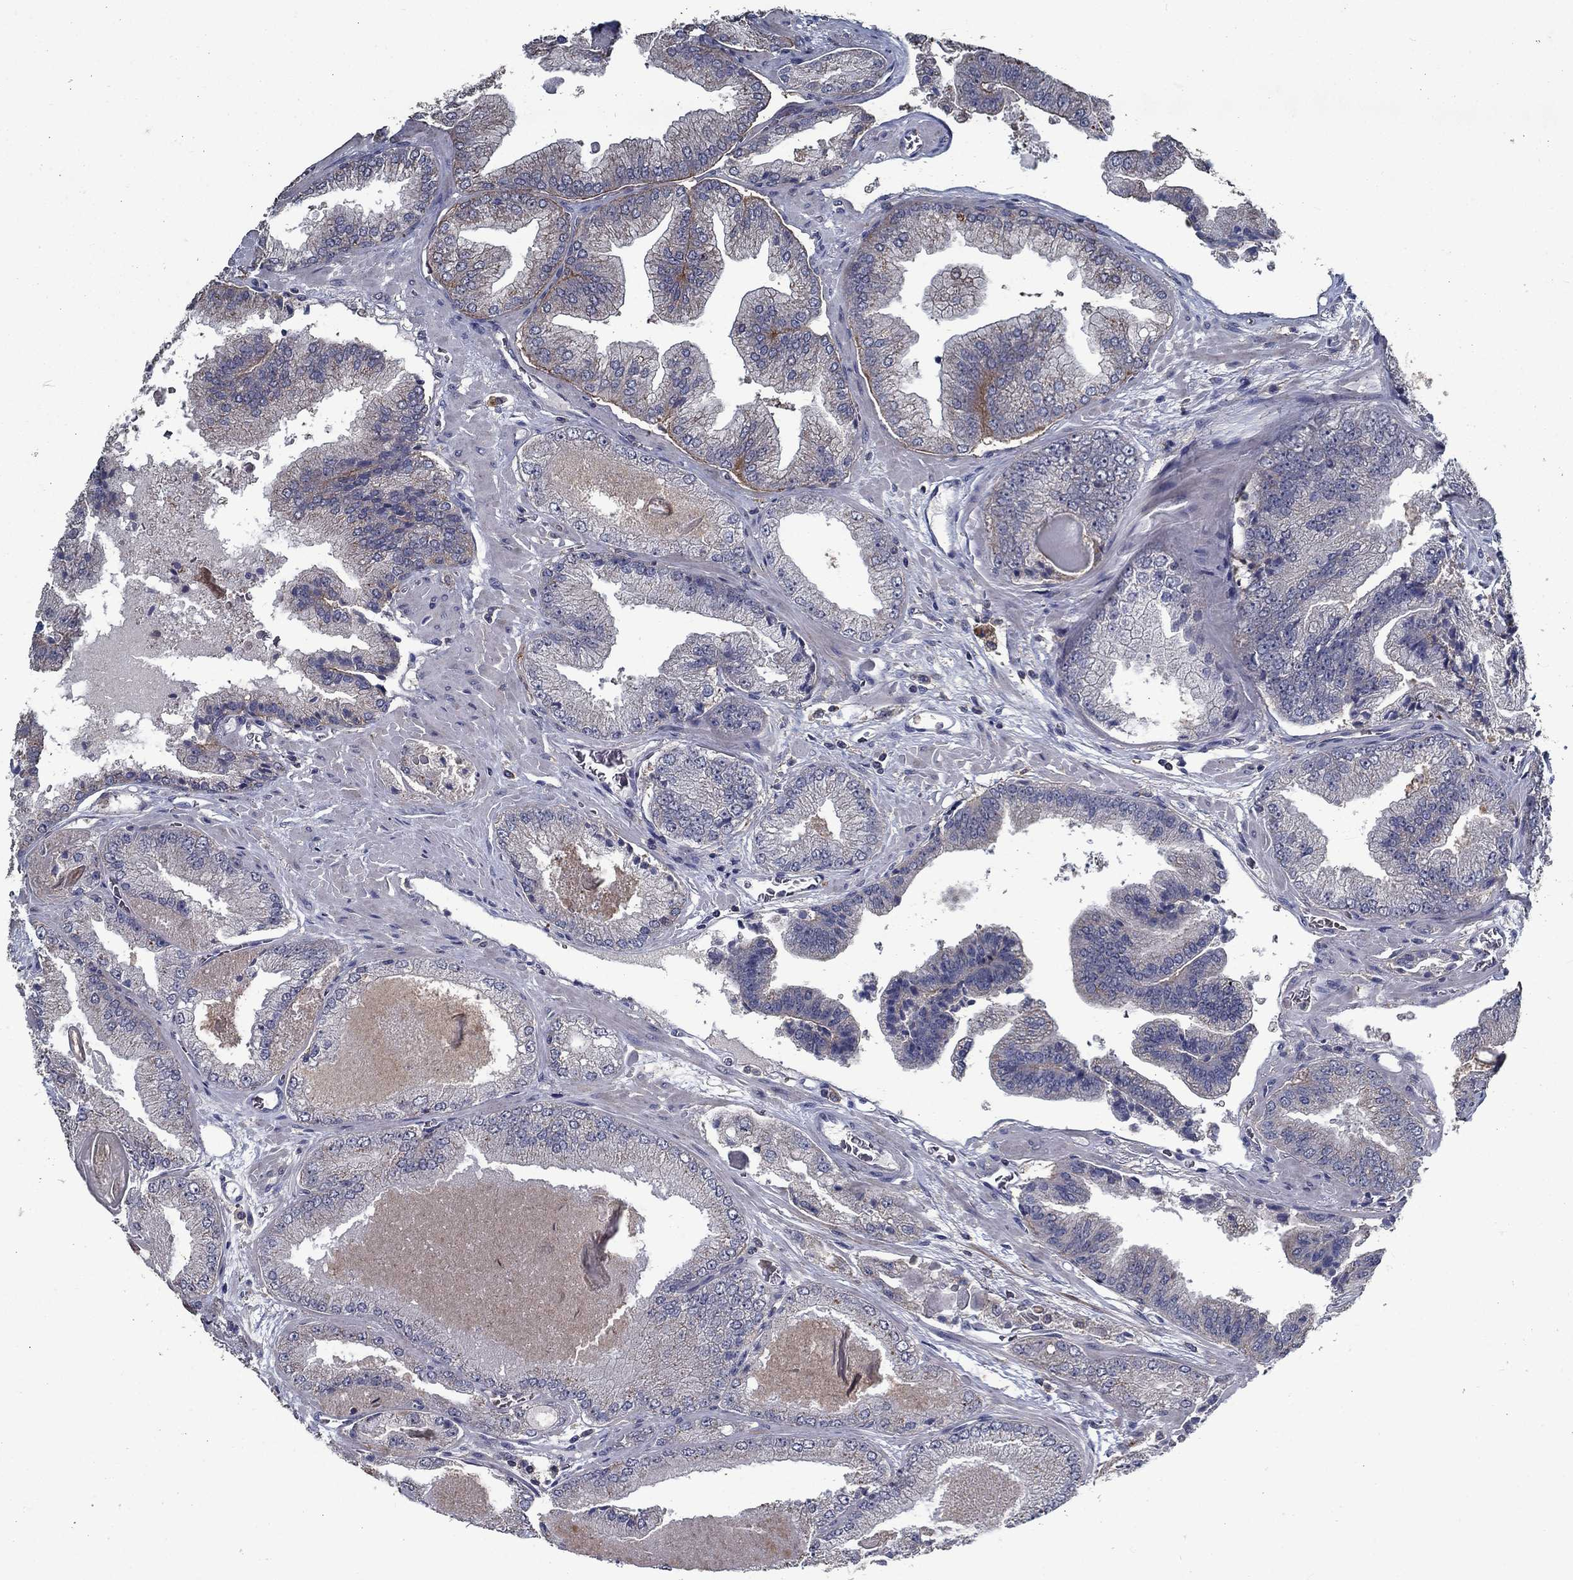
{"staining": {"intensity": "moderate", "quantity": "<25%", "location": "cytoplasmic/membranous"}, "tissue": "prostate cancer", "cell_type": "Tumor cells", "image_type": "cancer", "snomed": [{"axis": "morphology", "description": "Adenocarcinoma, Low grade"}, {"axis": "topography", "description": "Prostate"}], "caption": "Moderate cytoplasmic/membranous expression for a protein is appreciated in approximately <25% of tumor cells of prostate cancer using immunohistochemistry (IHC).", "gene": "SLC44A1", "patient": {"sex": "male", "age": 72}}